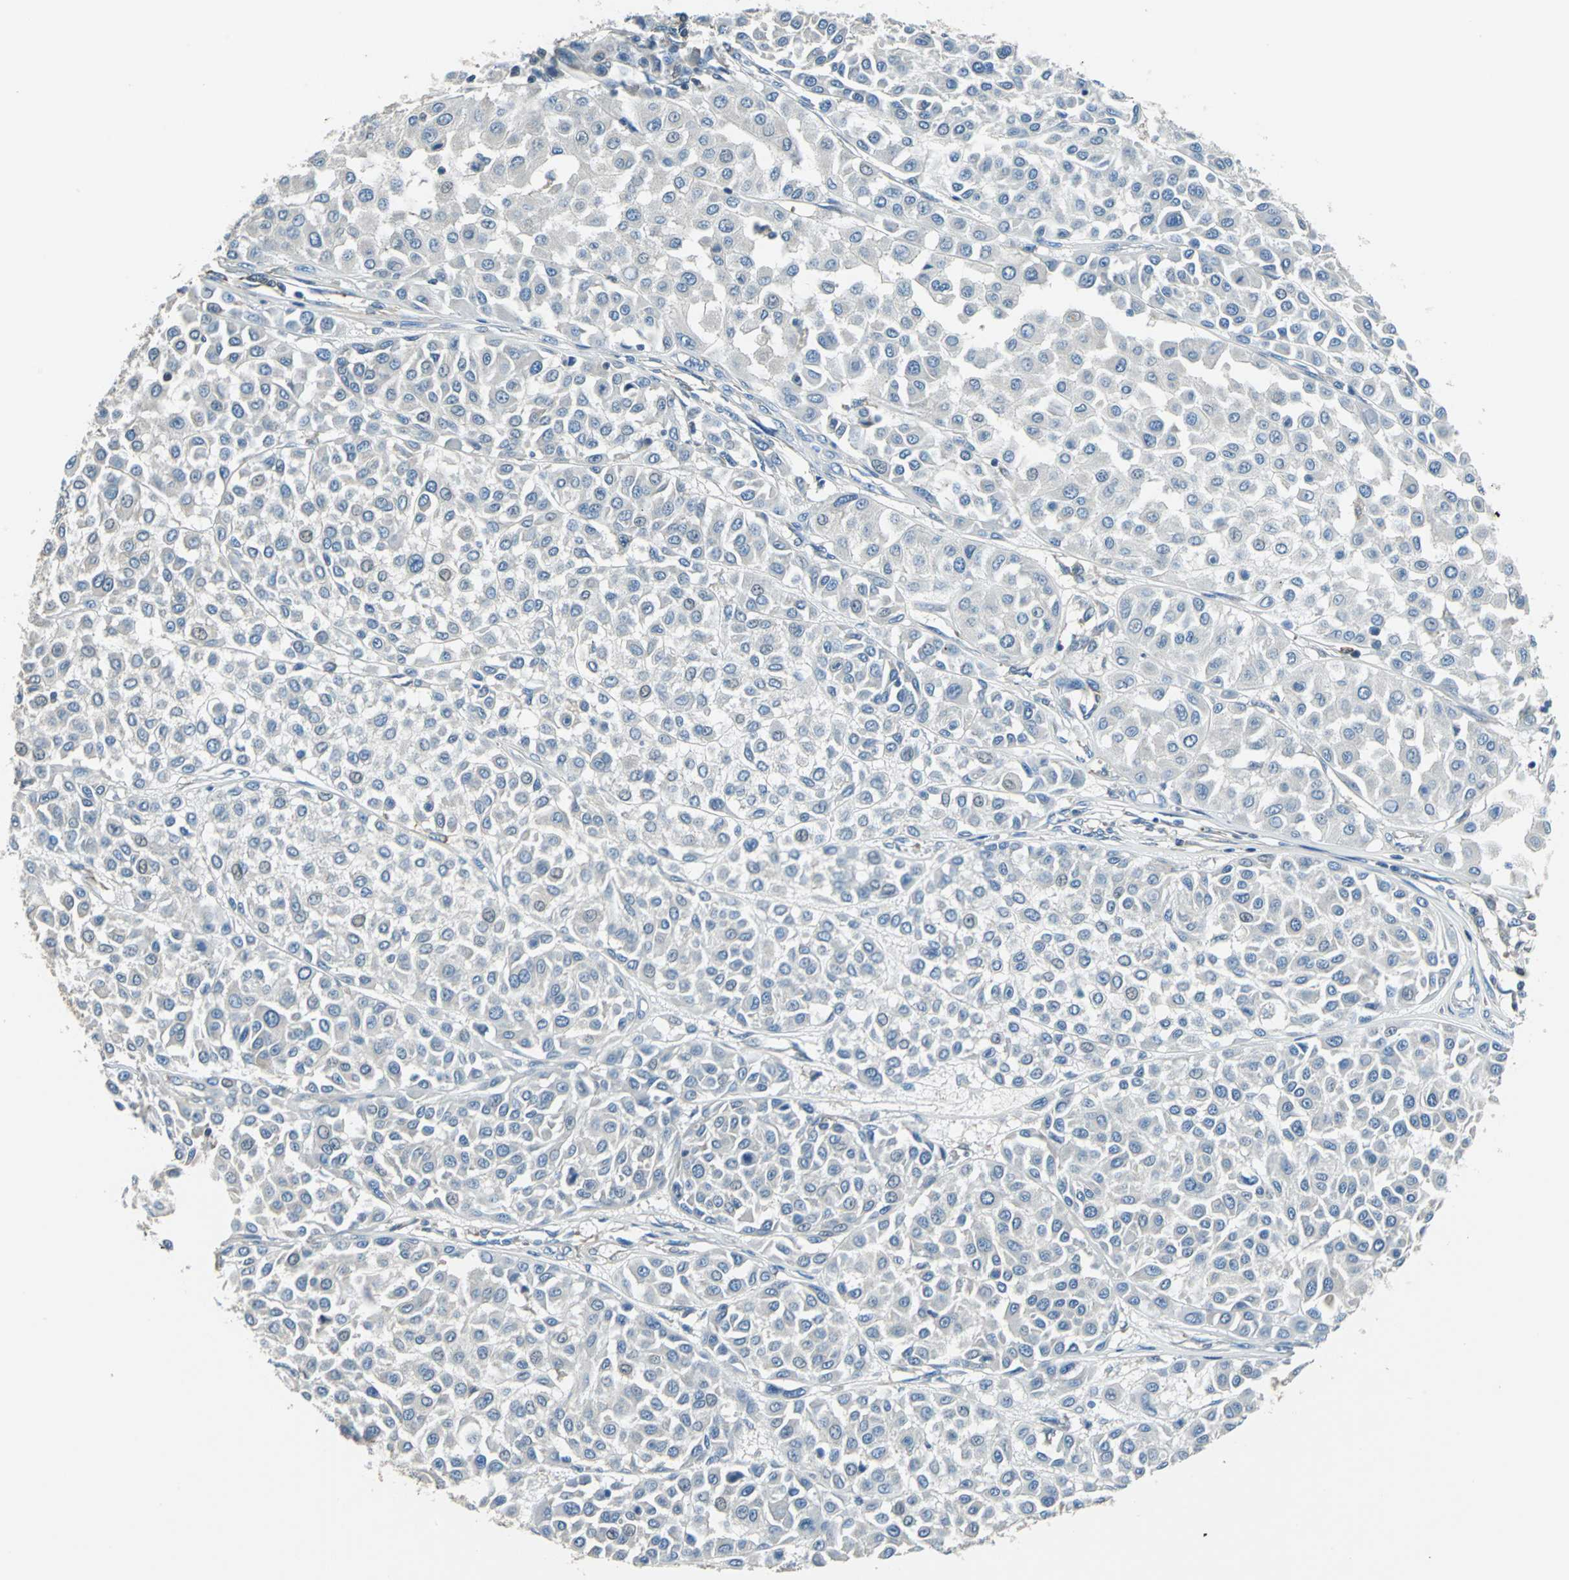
{"staining": {"intensity": "negative", "quantity": "none", "location": "none"}, "tissue": "melanoma", "cell_type": "Tumor cells", "image_type": "cancer", "snomed": [{"axis": "morphology", "description": "Malignant melanoma, Metastatic site"}, {"axis": "topography", "description": "Soft tissue"}], "caption": "The histopathology image displays no significant expression in tumor cells of melanoma. The staining is performed using DAB brown chromogen with nuclei counter-stained in using hematoxylin.", "gene": "PRKCA", "patient": {"sex": "male", "age": 41}}